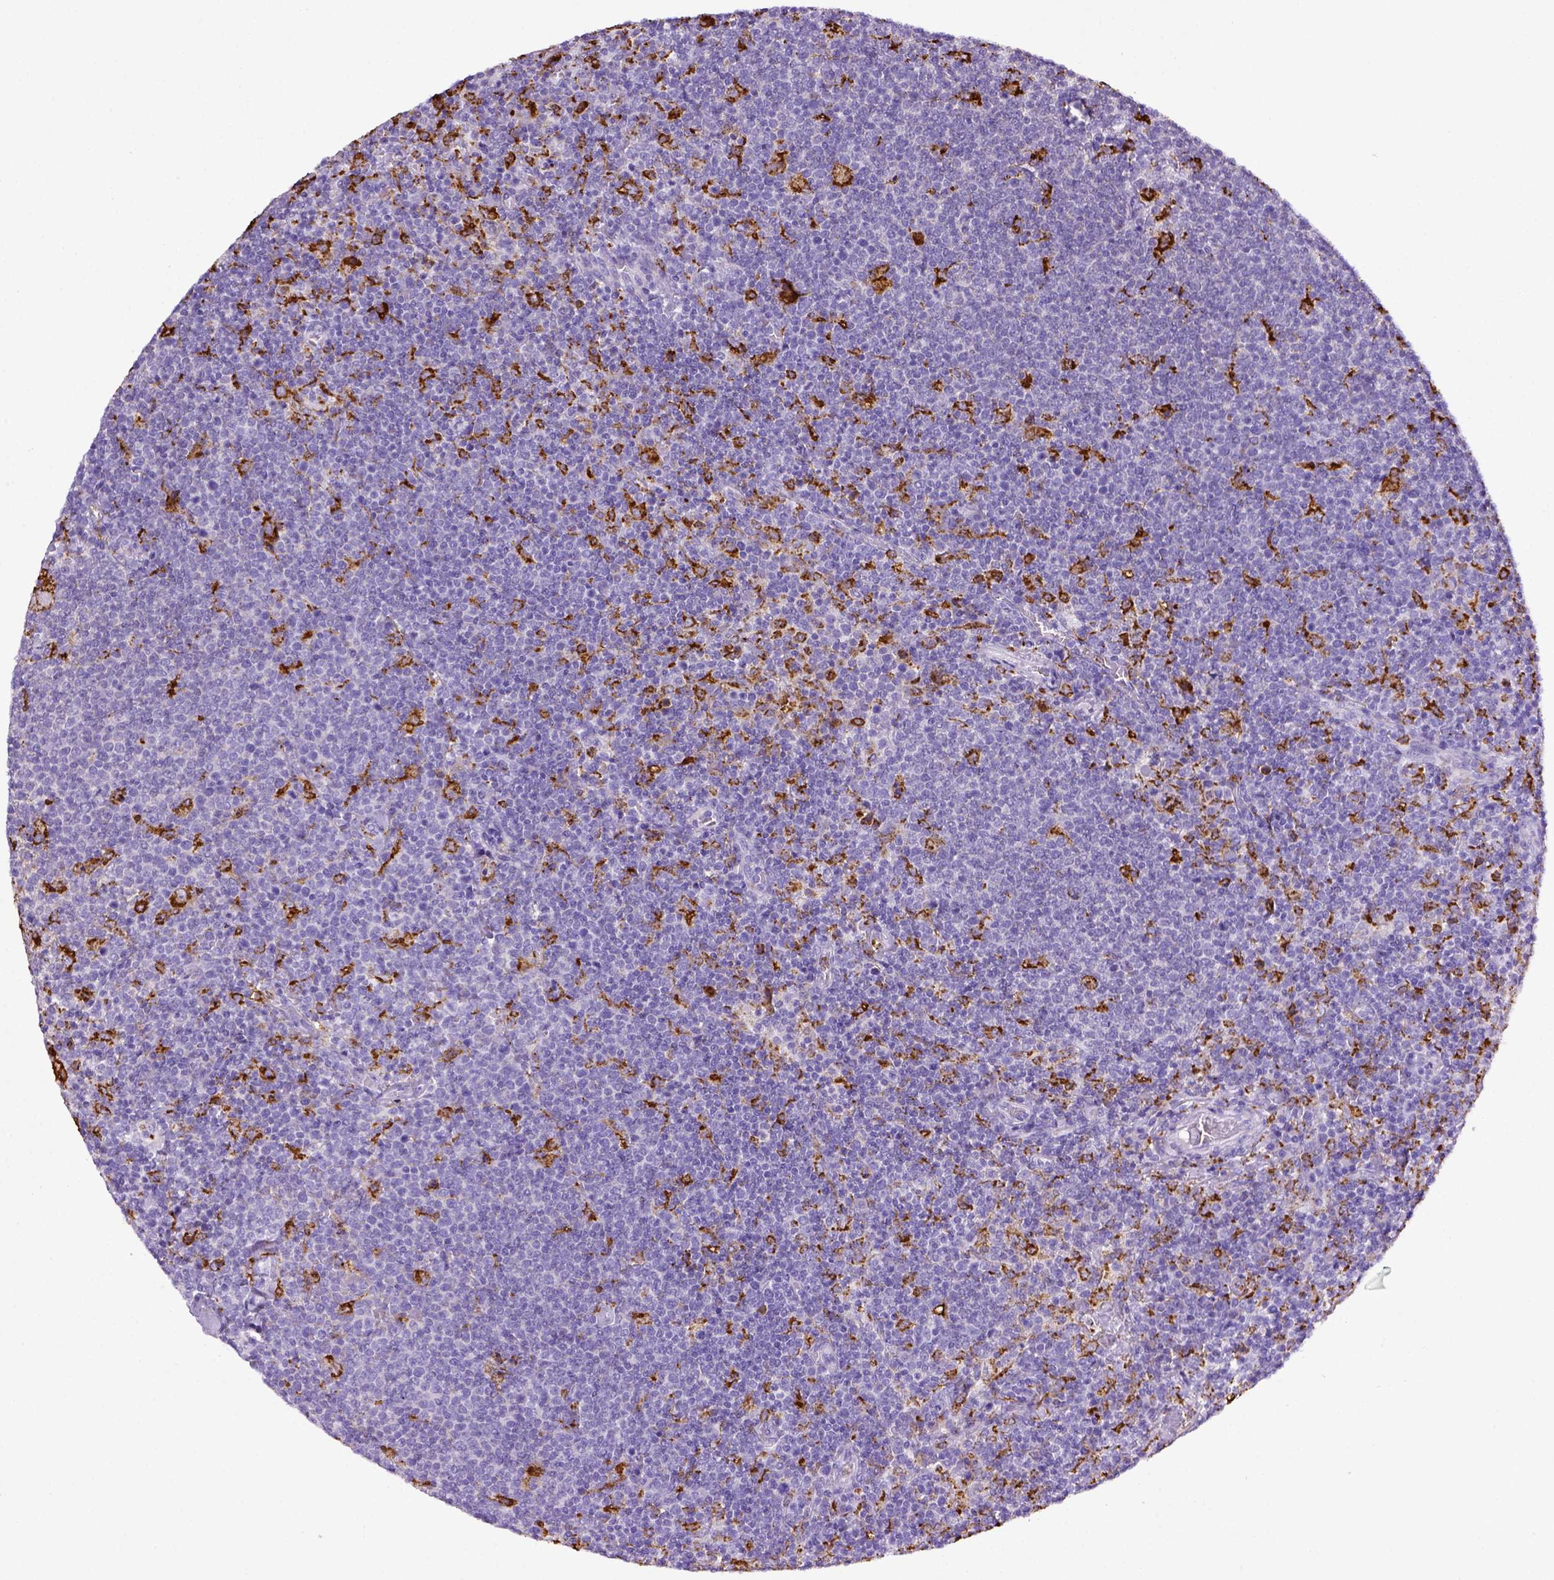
{"staining": {"intensity": "negative", "quantity": "none", "location": "none"}, "tissue": "lymphoma", "cell_type": "Tumor cells", "image_type": "cancer", "snomed": [{"axis": "morphology", "description": "Malignant lymphoma, non-Hodgkin's type, High grade"}, {"axis": "topography", "description": "Lymph node"}], "caption": "Malignant lymphoma, non-Hodgkin's type (high-grade) was stained to show a protein in brown. There is no significant positivity in tumor cells. Brightfield microscopy of immunohistochemistry stained with DAB (3,3'-diaminobenzidine) (brown) and hematoxylin (blue), captured at high magnification.", "gene": "CD68", "patient": {"sex": "male", "age": 61}}